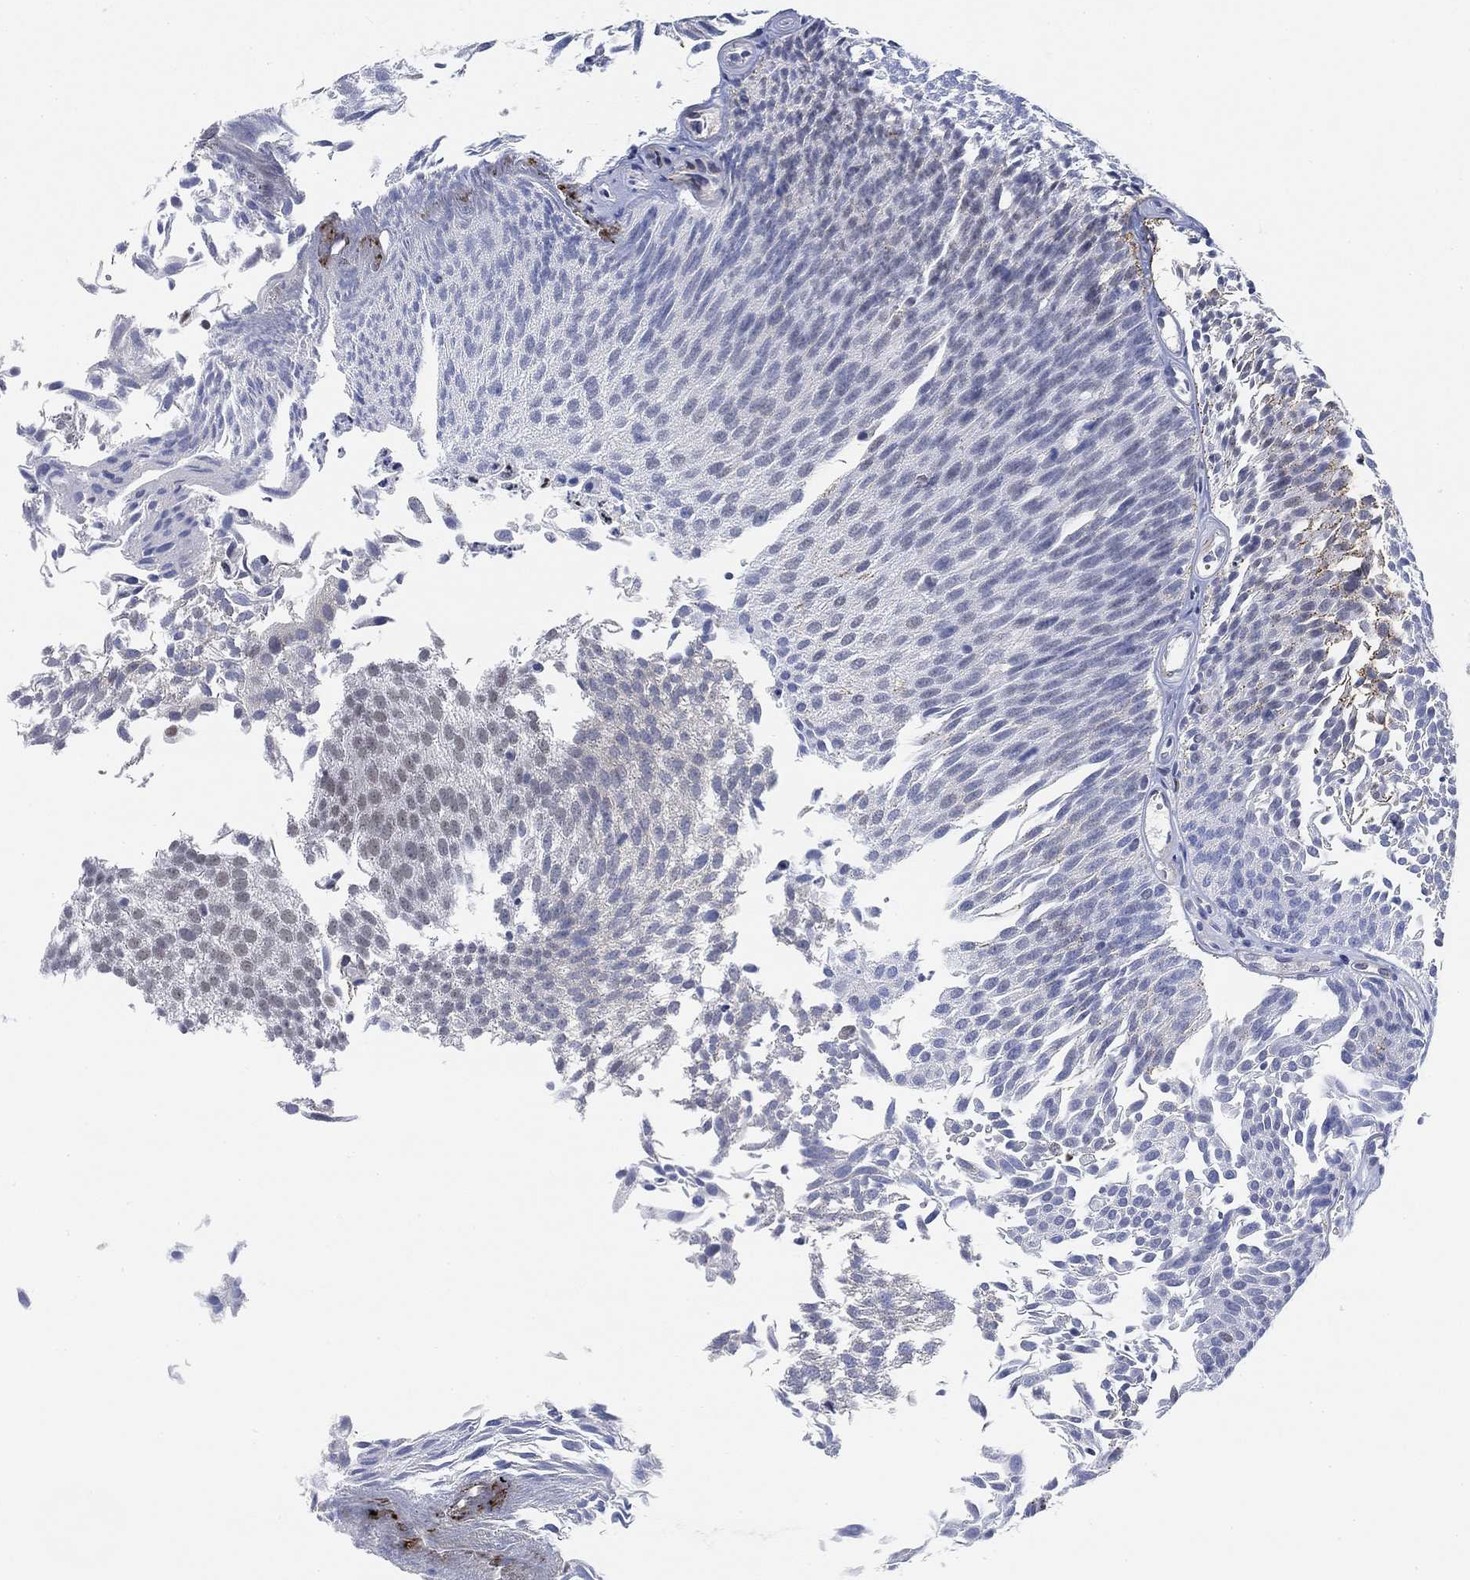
{"staining": {"intensity": "negative", "quantity": "none", "location": "none"}, "tissue": "urothelial cancer", "cell_type": "Tumor cells", "image_type": "cancer", "snomed": [{"axis": "morphology", "description": "Urothelial carcinoma, Low grade"}, {"axis": "topography", "description": "Urinary bladder"}], "caption": "This is an immunohistochemistry micrograph of human urothelial carcinoma (low-grade). There is no expression in tumor cells.", "gene": "PAX6", "patient": {"sex": "male", "age": 52}}